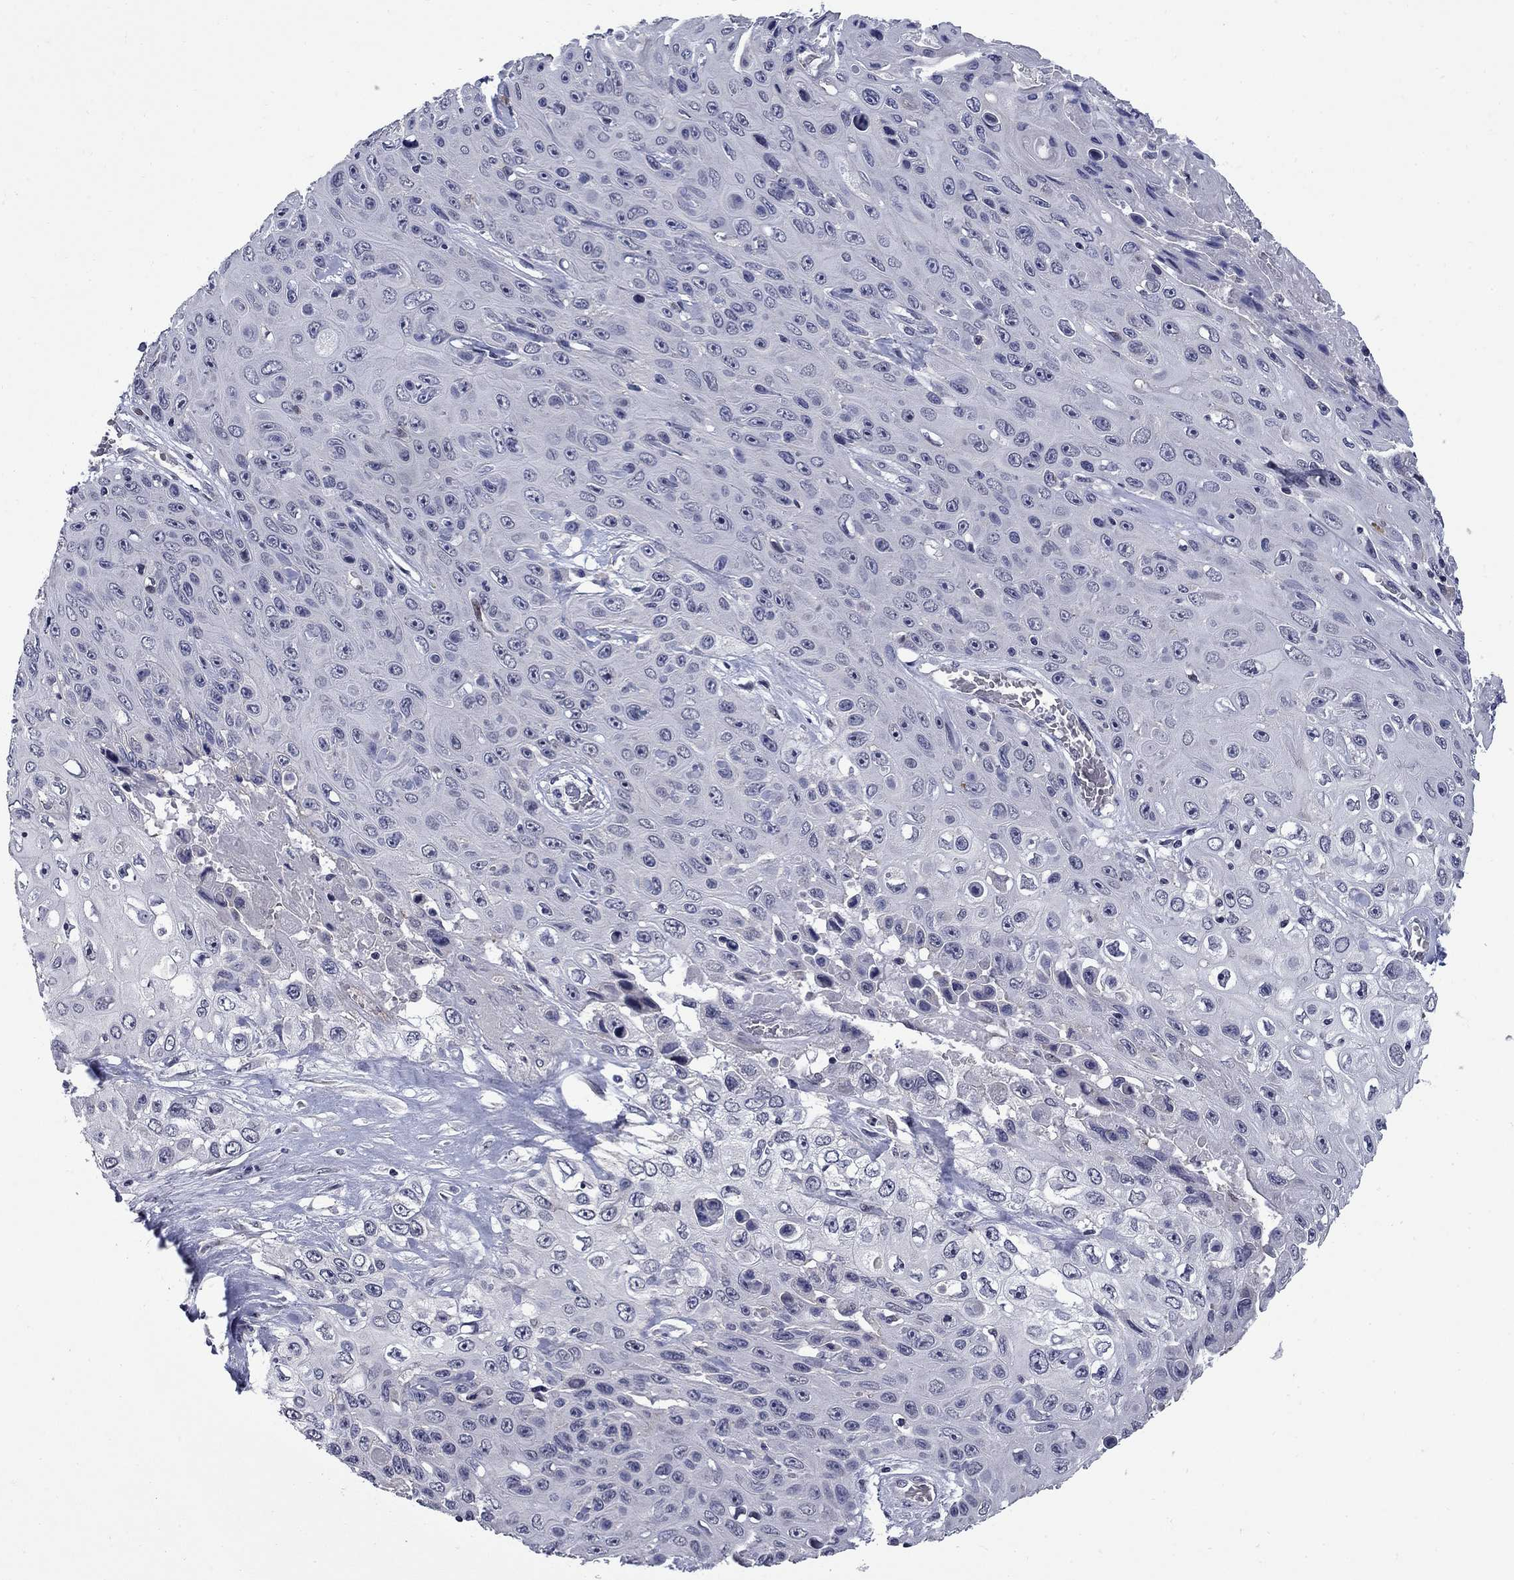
{"staining": {"intensity": "negative", "quantity": "none", "location": "none"}, "tissue": "skin cancer", "cell_type": "Tumor cells", "image_type": "cancer", "snomed": [{"axis": "morphology", "description": "Squamous cell carcinoma, NOS"}, {"axis": "topography", "description": "Skin"}], "caption": "High magnification brightfield microscopy of skin squamous cell carcinoma stained with DAB (brown) and counterstained with hematoxylin (blue): tumor cells show no significant positivity. (DAB immunohistochemistry (IHC), high magnification).", "gene": "HTR4", "patient": {"sex": "male", "age": 82}}